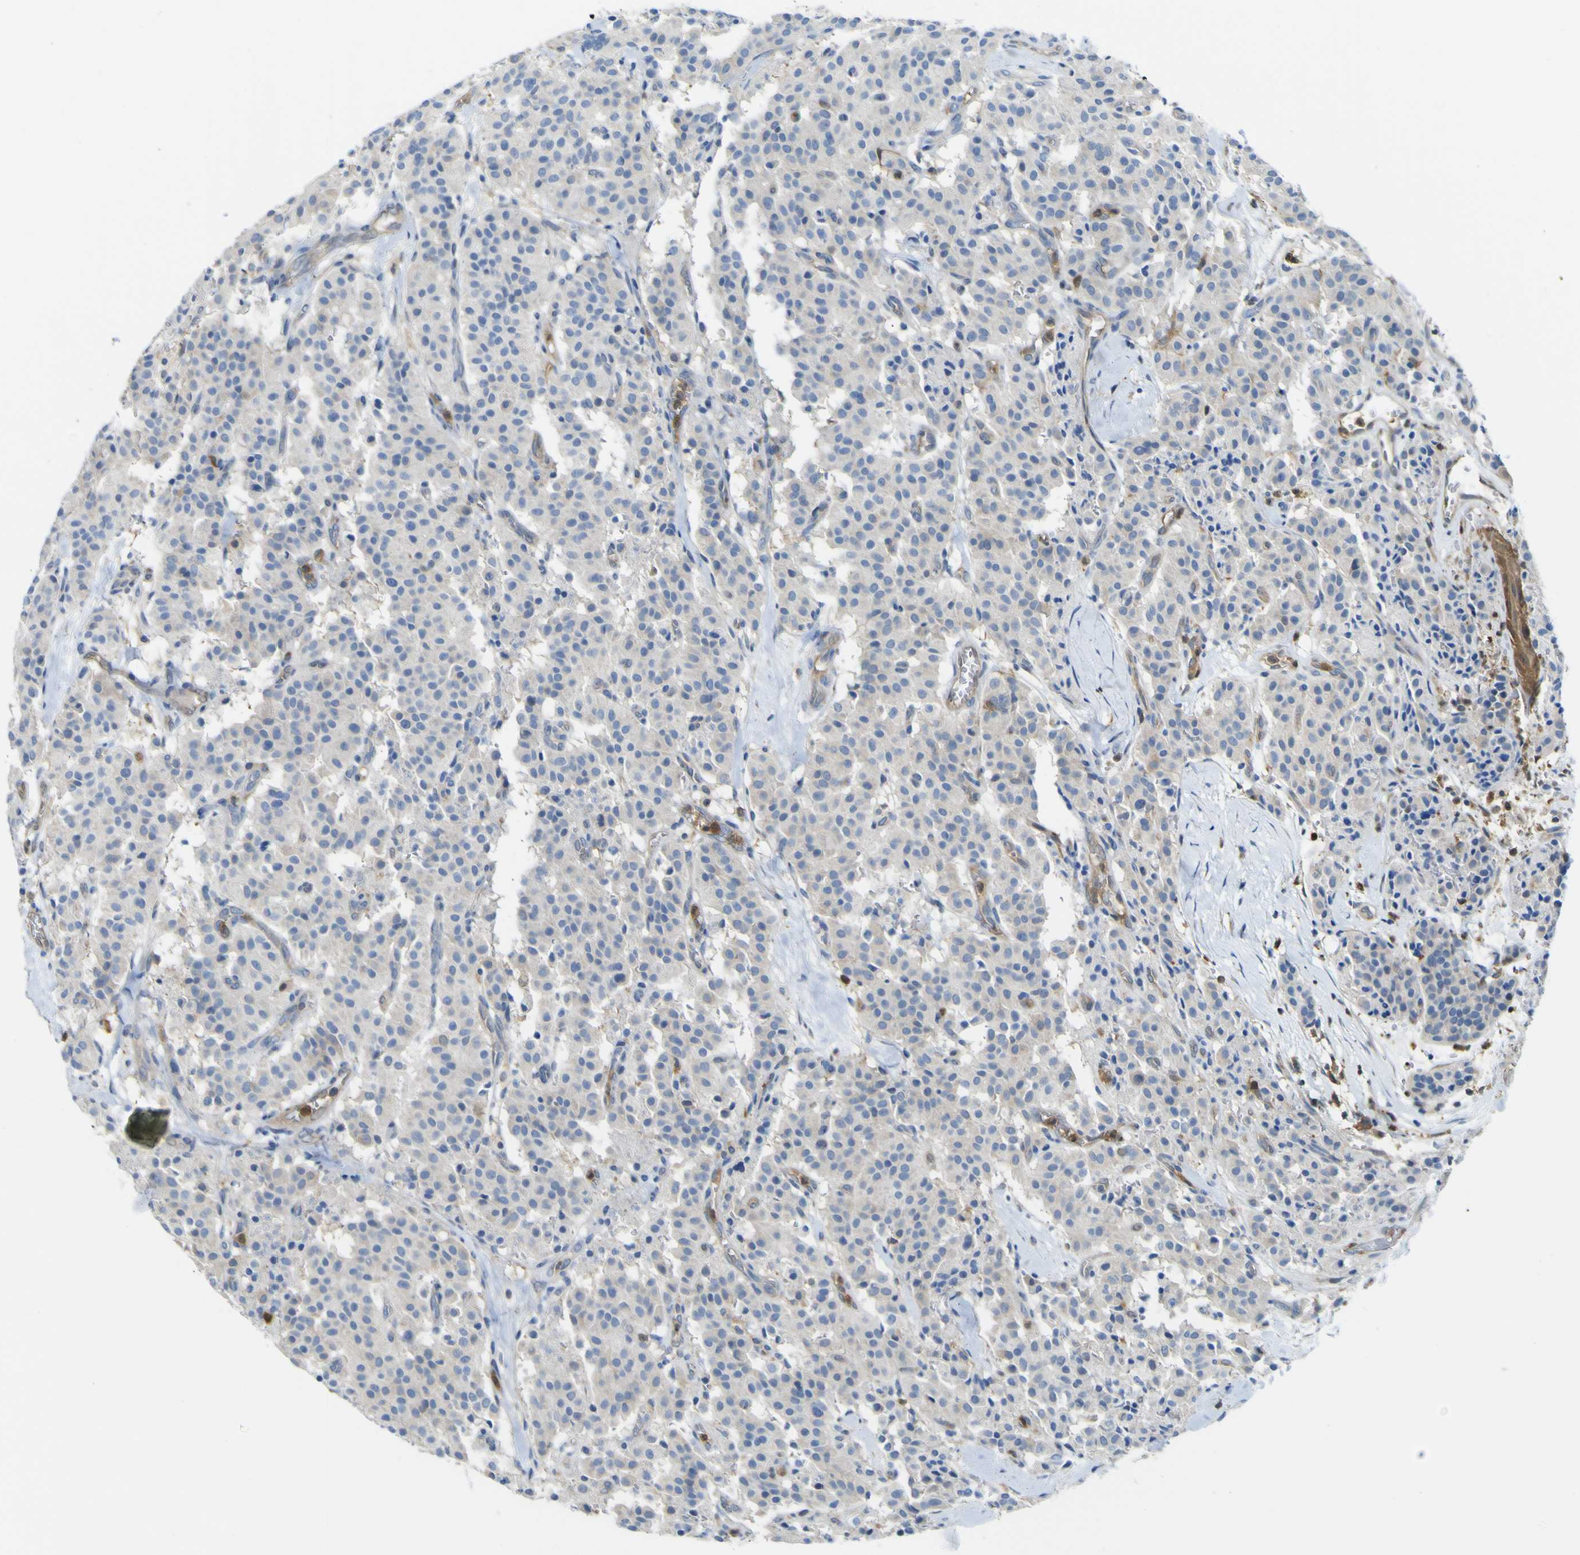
{"staining": {"intensity": "negative", "quantity": "none", "location": "none"}, "tissue": "carcinoid", "cell_type": "Tumor cells", "image_type": "cancer", "snomed": [{"axis": "morphology", "description": "Carcinoid, malignant, NOS"}, {"axis": "topography", "description": "Lung"}], "caption": "High power microscopy photomicrograph of an IHC image of carcinoid, revealing no significant staining in tumor cells.", "gene": "ABHD3", "patient": {"sex": "male", "age": 30}}